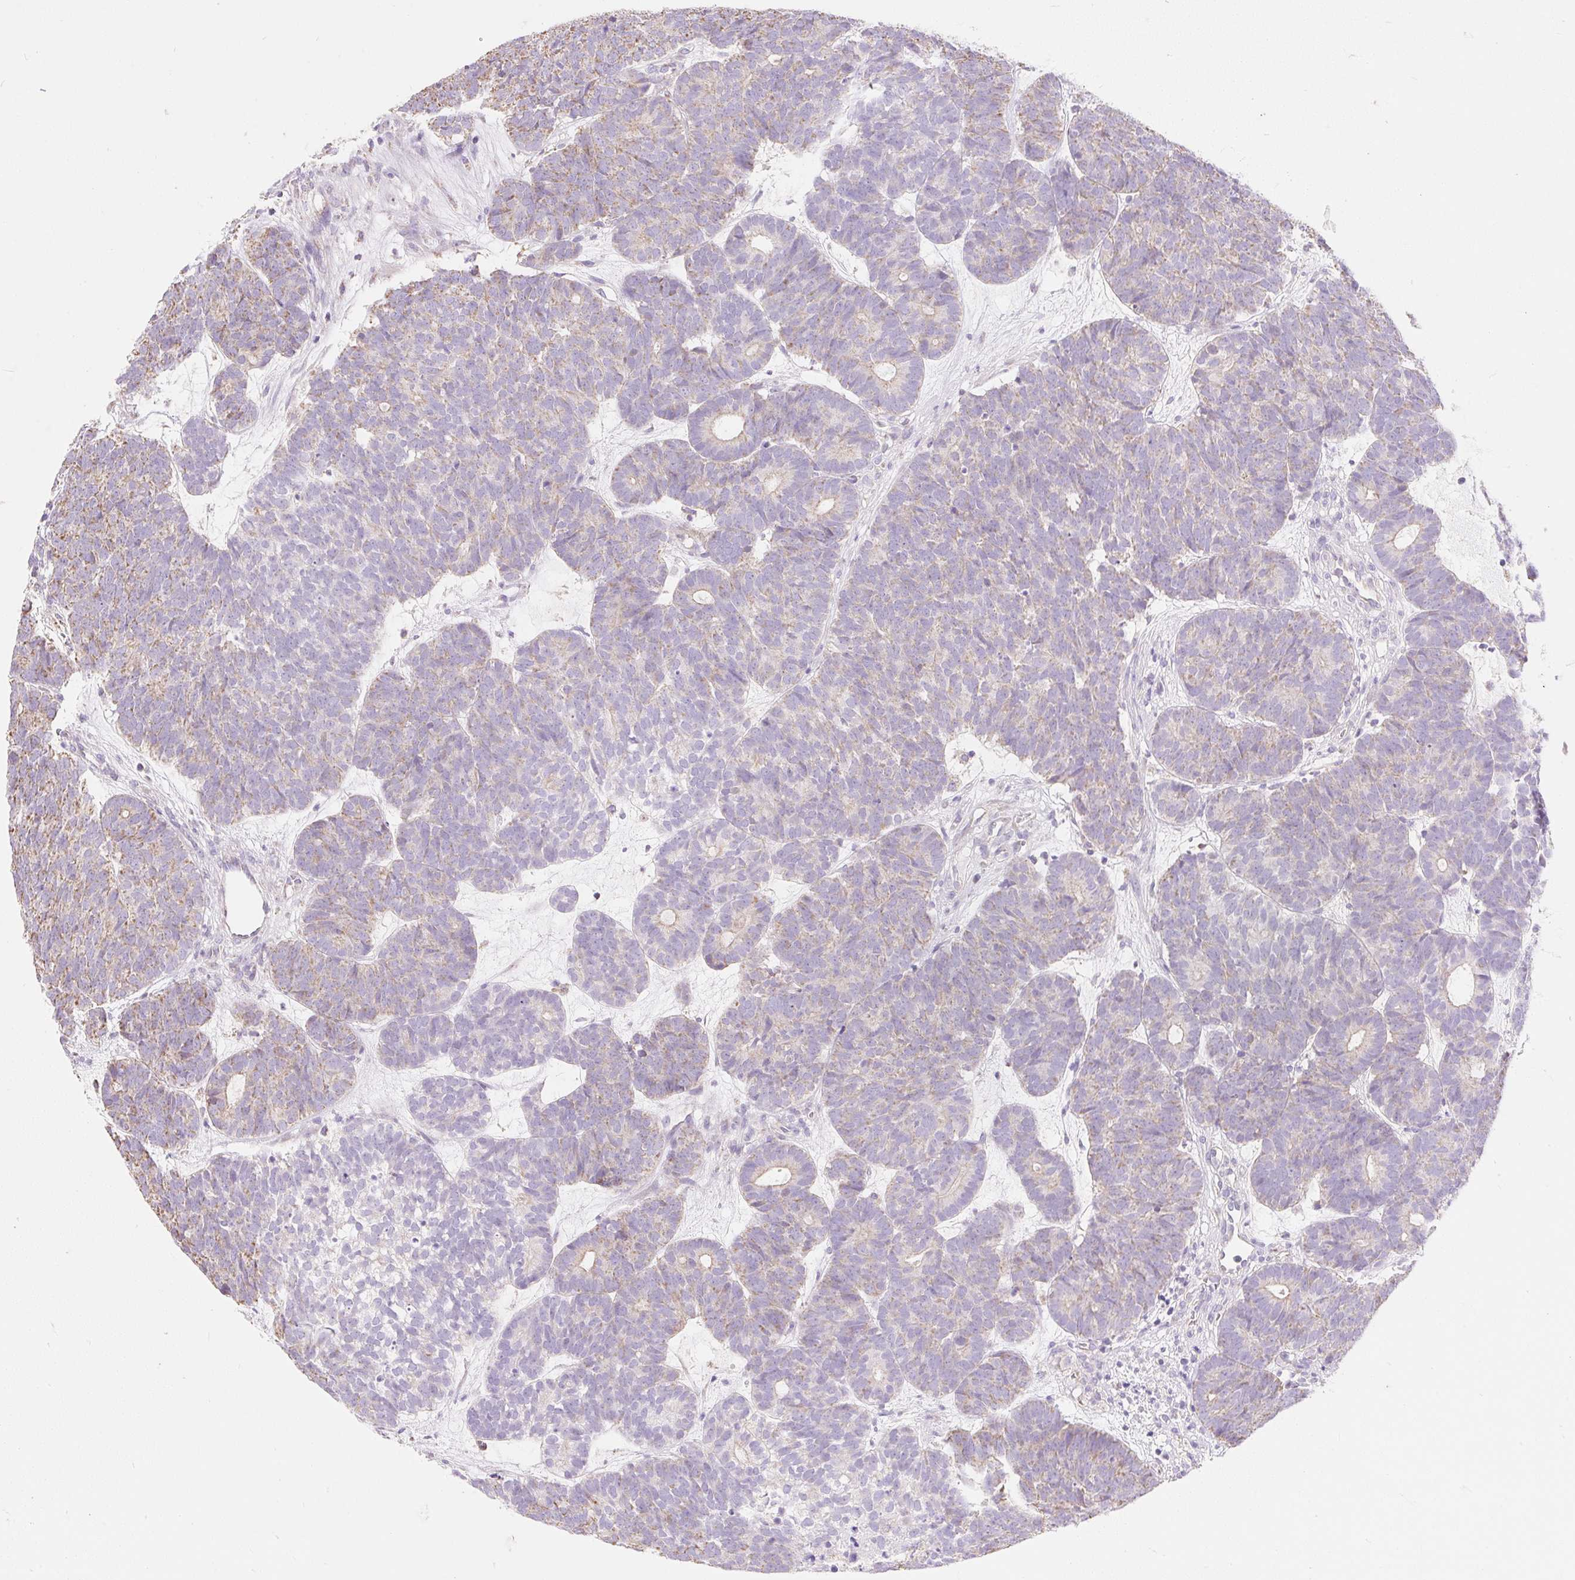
{"staining": {"intensity": "weak", "quantity": "25%-75%", "location": "cytoplasmic/membranous"}, "tissue": "head and neck cancer", "cell_type": "Tumor cells", "image_type": "cancer", "snomed": [{"axis": "morphology", "description": "Adenocarcinoma, NOS"}, {"axis": "topography", "description": "Head-Neck"}], "caption": "High-magnification brightfield microscopy of head and neck cancer (adenocarcinoma) stained with DAB (3,3'-diaminobenzidine) (brown) and counterstained with hematoxylin (blue). tumor cells exhibit weak cytoplasmic/membranous expression is identified in approximately25%-75% of cells. (DAB (3,3'-diaminobenzidine) IHC with brightfield microscopy, high magnification).", "gene": "DHX35", "patient": {"sex": "female", "age": 81}}